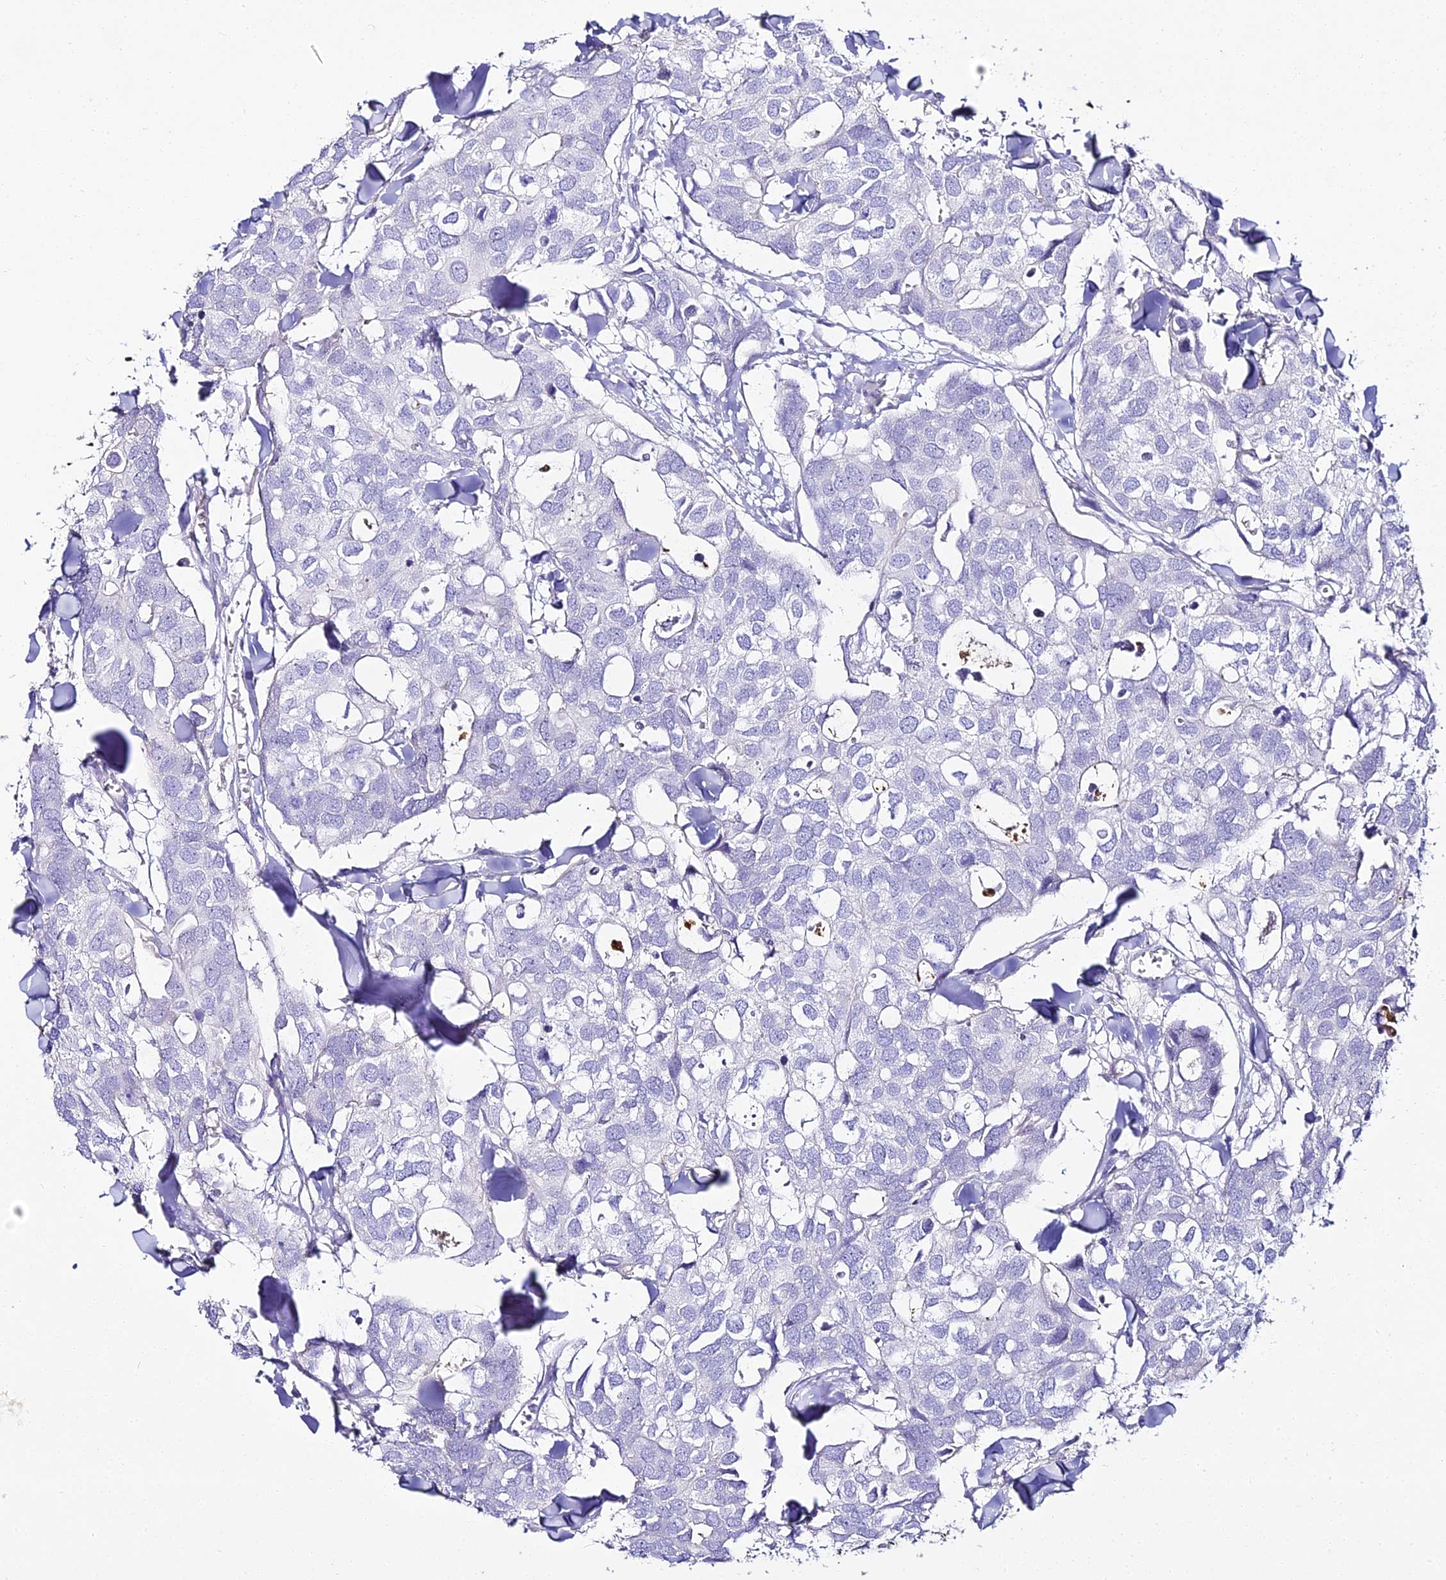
{"staining": {"intensity": "negative", "quantity": "none", "location": "none"}, "tissue": "breast cancer", "cell_type": "Tumor cells", "image_type": "cancer", "snomed": [{"axis": "morphology", "description": "Duct carcinoma"}, {"axis": "topography", "description": "Breast"}], "caption": "Breast cancer (invasive ductal carcinoma) was stained to show a protein in brown. There is no significant staining in tumor cells. (DAB (3,3'-diaminobenzidine) immunohistochemistry (IHC) with hematoxylin counter stain).", "gene": "ALPG", "patient": {"sex": "female", "age": 83}}